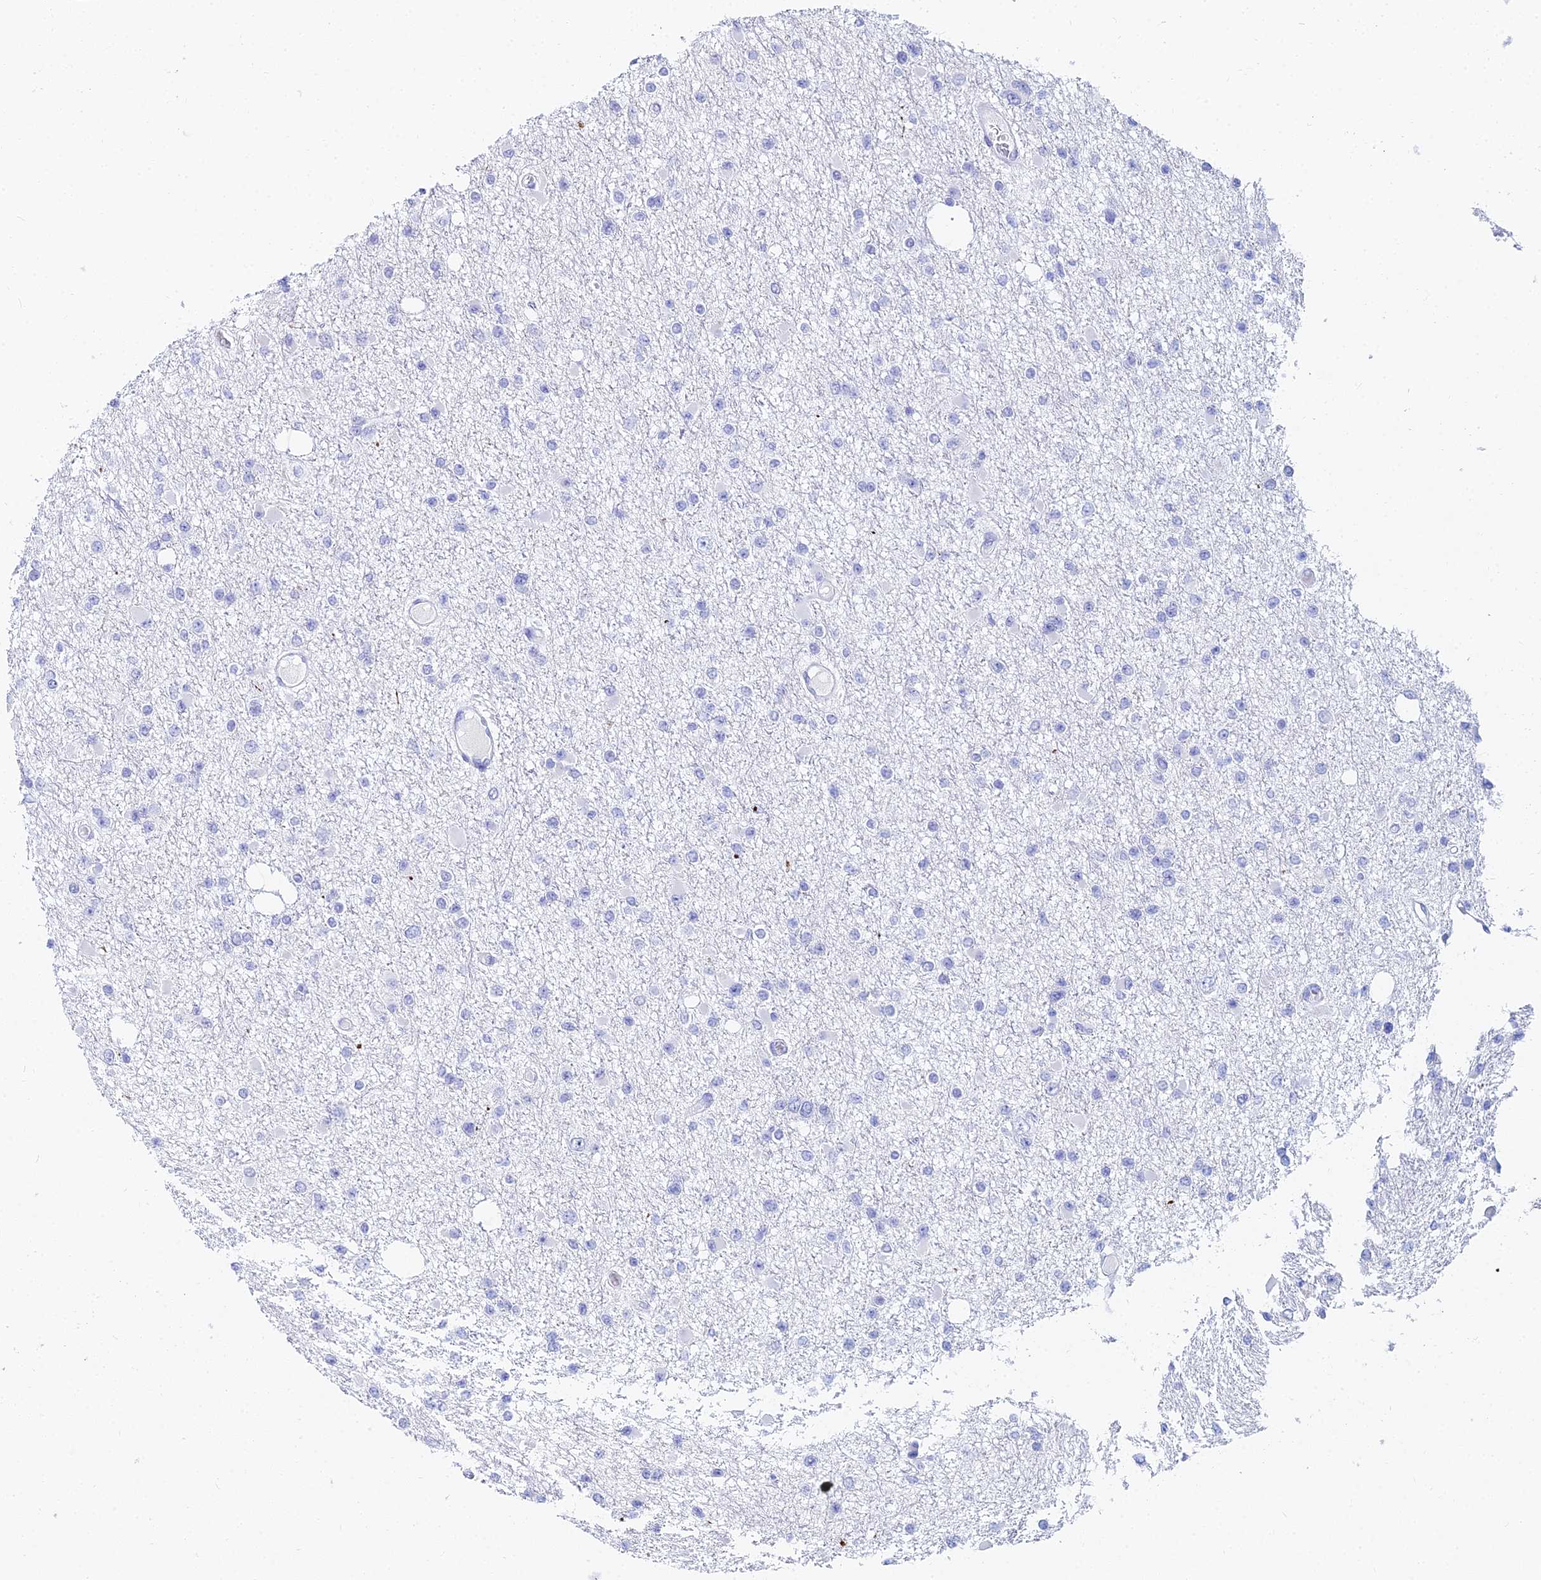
{"staining": {"intensity": "negative", "quantity": "none", "location": "none"}, "tissue": "glioma", "cell_type": "Tumor cells", "image_type": "cancer", "snomed": [{"axis": "morphology", "description": "Glioma, malignant, Low grade"}, {"axis": "topography", "description": "Brain"}], "caption": "IHC histopathology image of glioma stained for a protein (brown), which displays no expression in tumor cells.", "gene": "HSPA1L", "patient": {"sex": "female", "age": 22}}